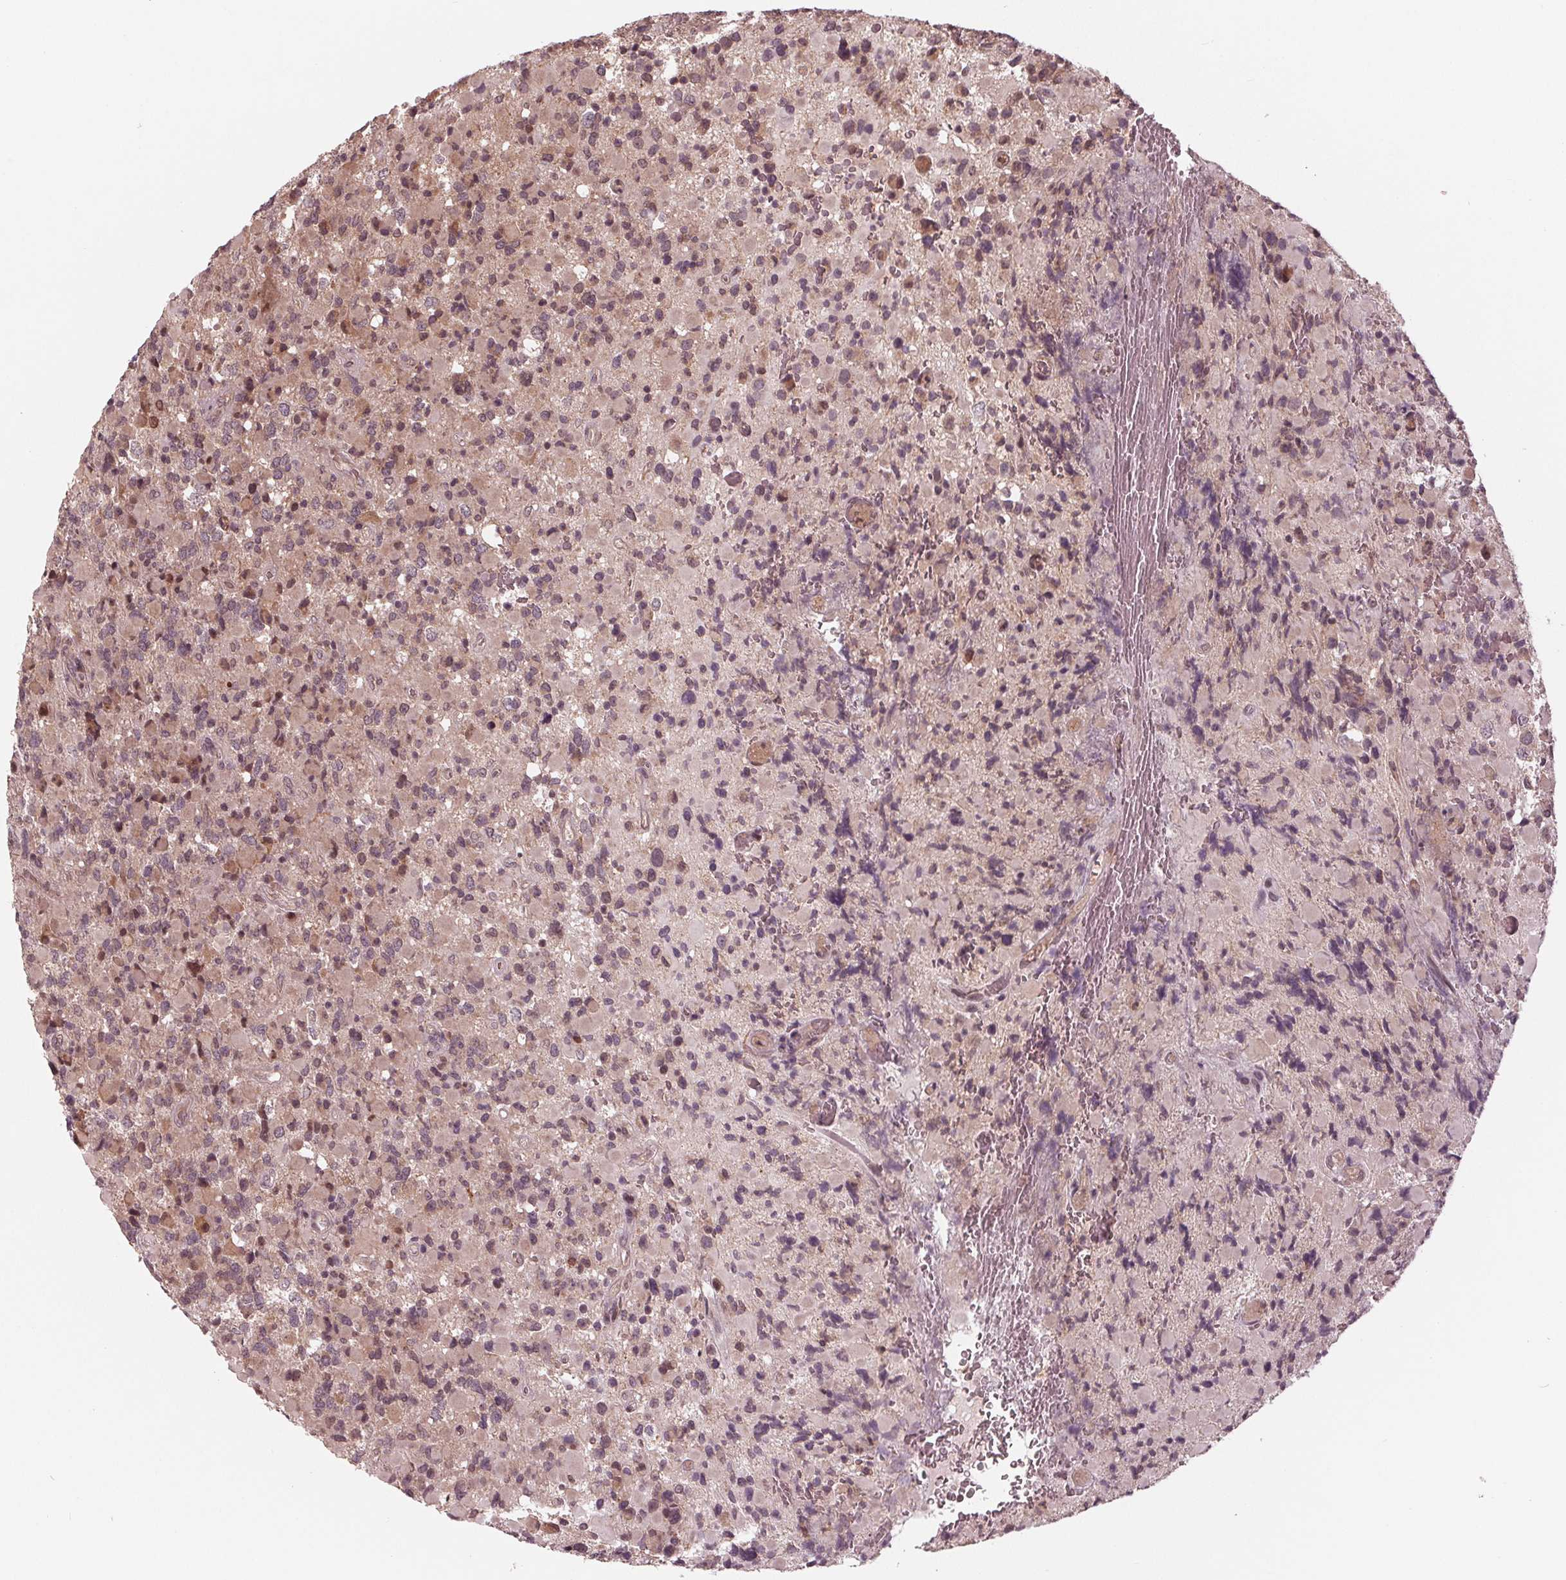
{"staining": {"intensity": "moderate", "quantity": "<25%", "location": "nuclear"}, "tissue": "glioma", "cell_type": "Tumor cells", "image_type": "cancer", "snomed": [{"axis": "morphology", "description": "Glioma, malignant, High grade"}, {"axis": "topography", "description": "Brain"}], "caption": "IHC photomicrograph of high-grade glioma (malignant) stained for a protein (brown), which demonstrates low levels of moderate nuclear positivity in about <25% of tumor cells.", "gene": "ZNF471", "patient": {"sex": "female", "age": 40}}